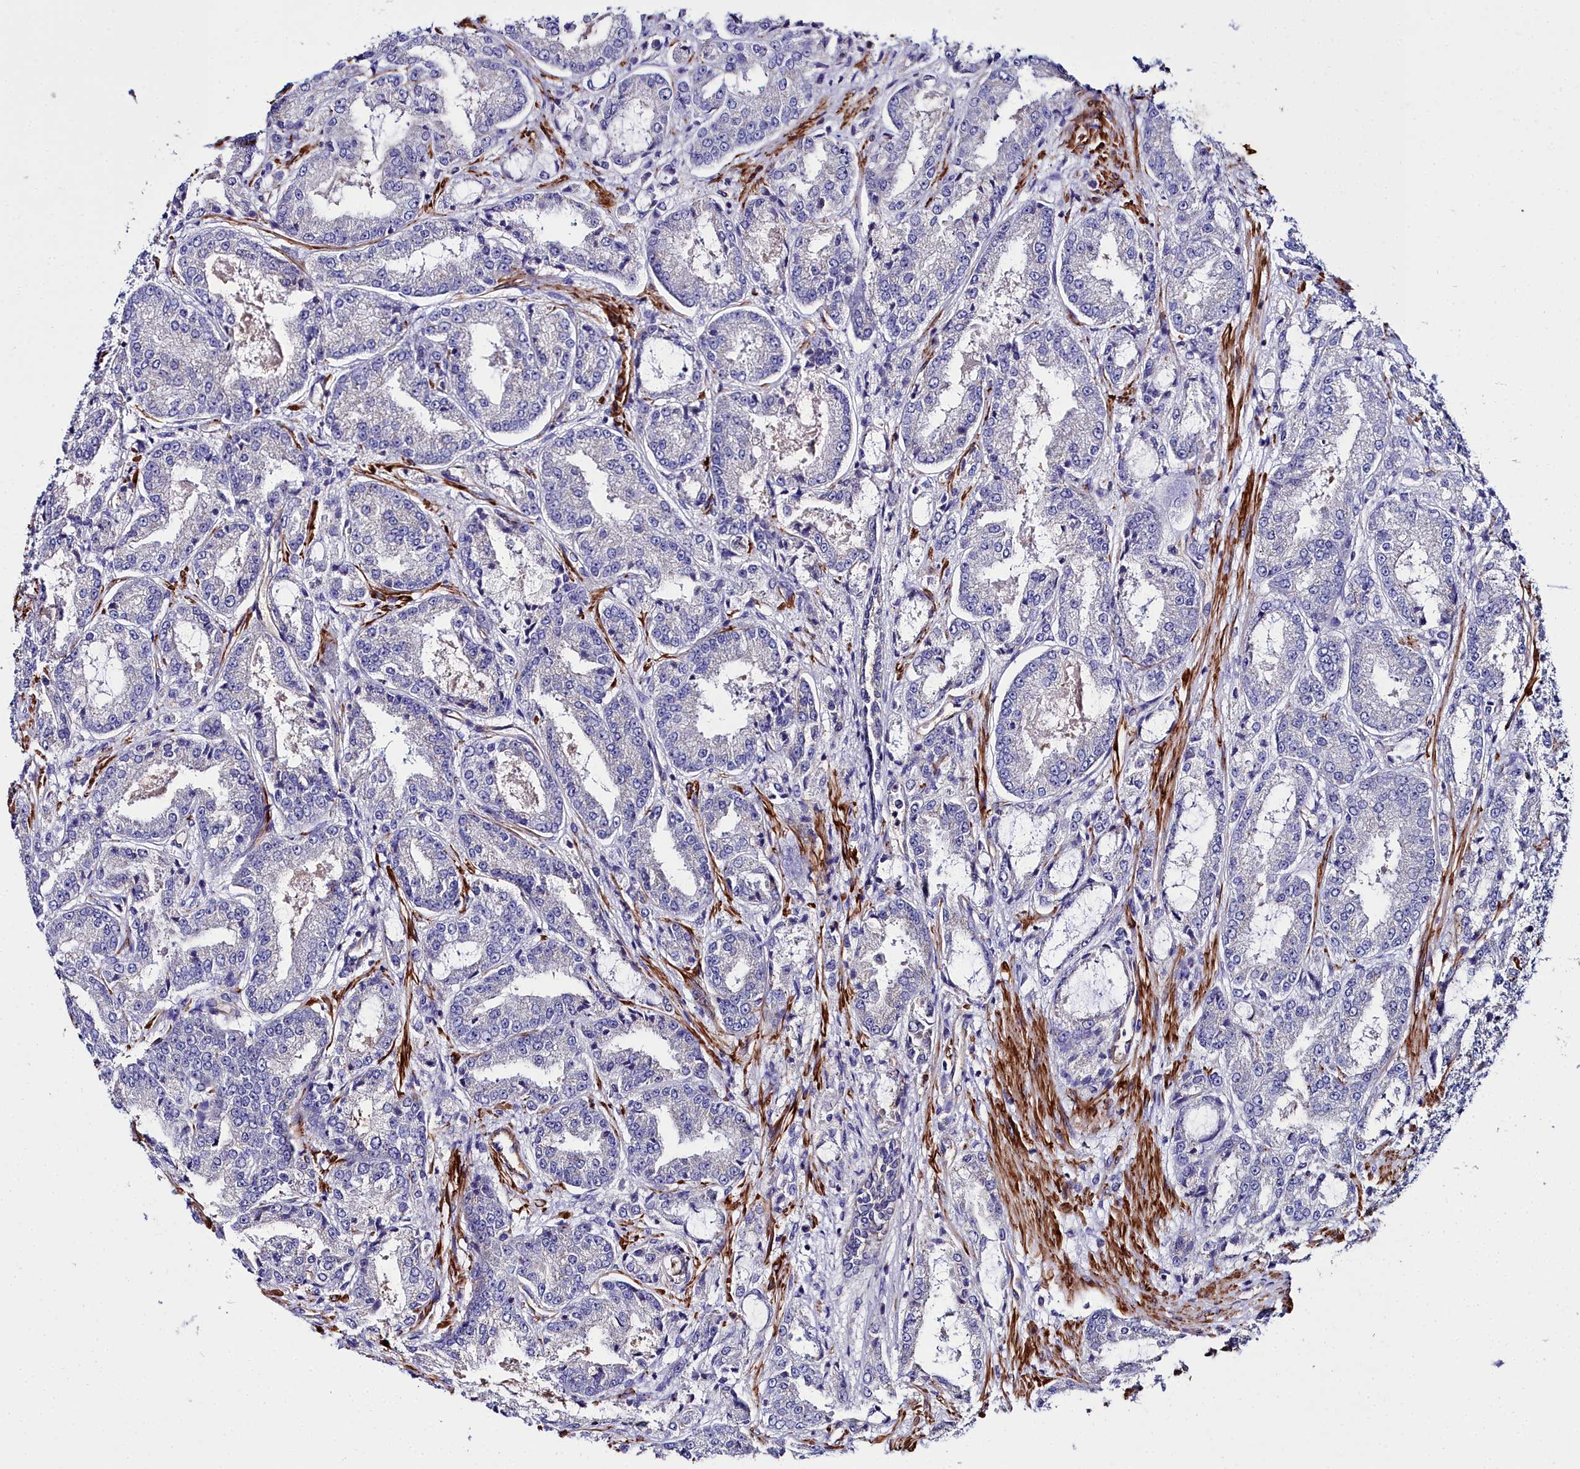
{"staining": {"intensity": "negative", "quantity": "none", "location": "none"}, "tissue": "prostate cancer", "cell_type": "Tumor cells", "image_type": "cancer", "snomed": [{"axis": "morphology", "description": "Adenocarcinoma, High grade"}, {"axis": "topography", "description": "Prostate"}], "caption": "This is an IHC photomicrograph of high-grade adenocarcinoma (prostate). There is no staining in tumor cells.", "gene": "FADS3", "patient": {"sex": "male", "age": 71}}